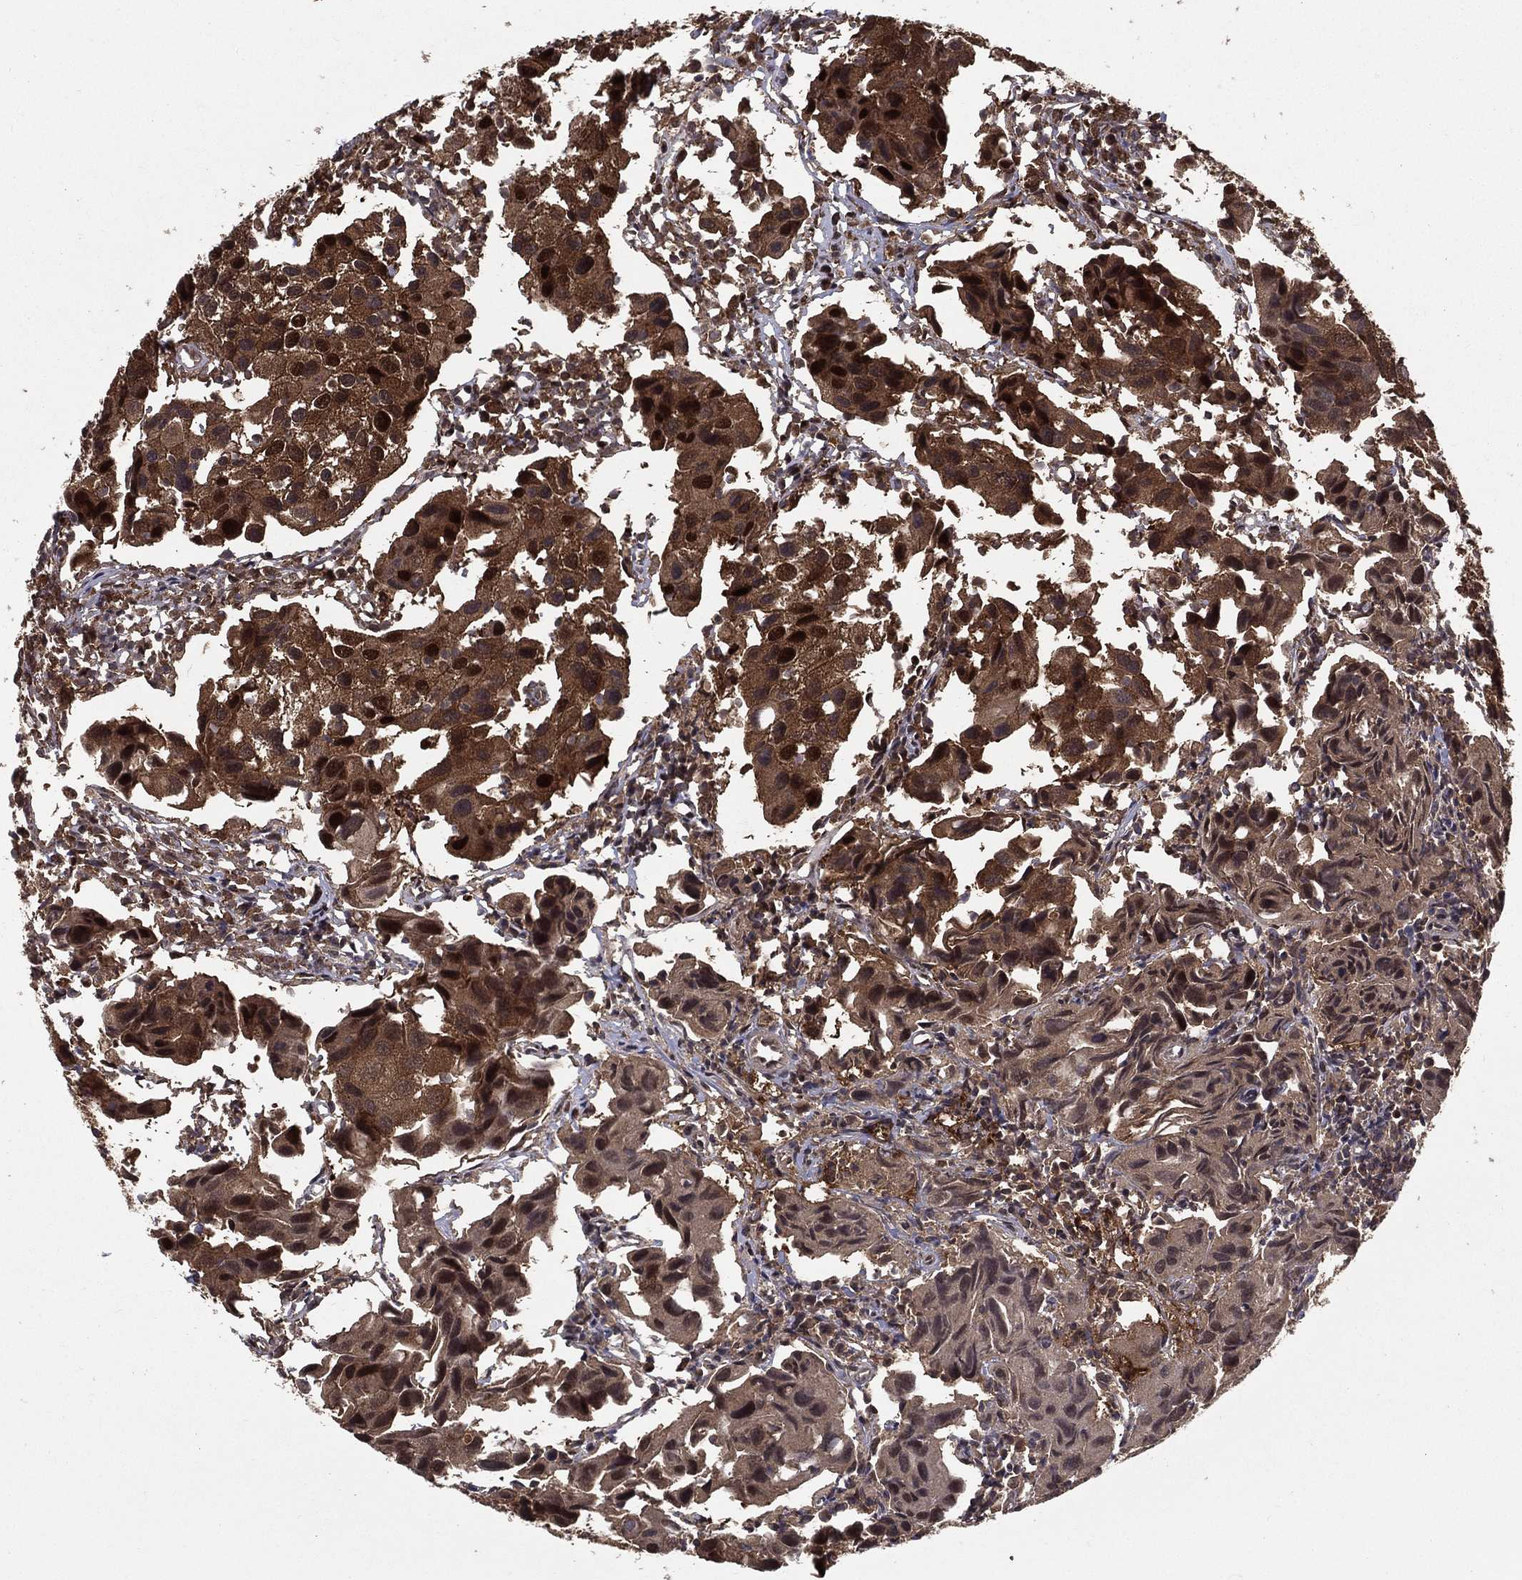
{"staining": {"intensity": "strong", "quantity": "25%-75%", "location": "cytoplasmic/membranous,nuclear"}, "tissue": "urothelial cancer", "cell_type": "Tumor cells", "image_type": "cancer", "snomed": [{"axis": "morphology", "description": "Urothelial carcinoma, High grade"}, {"axis": "topography", "description": "Urinary bladder"}], "caption": "This is a photomicrograph of immunohistochemistry (IHC) staining of urothelial cancer, which shows strong staining in the cytoplasmic/membranous and nuclear of tumor cells.", "gene": "CARM1", "patient": {"sex": "male", "age": 79}}